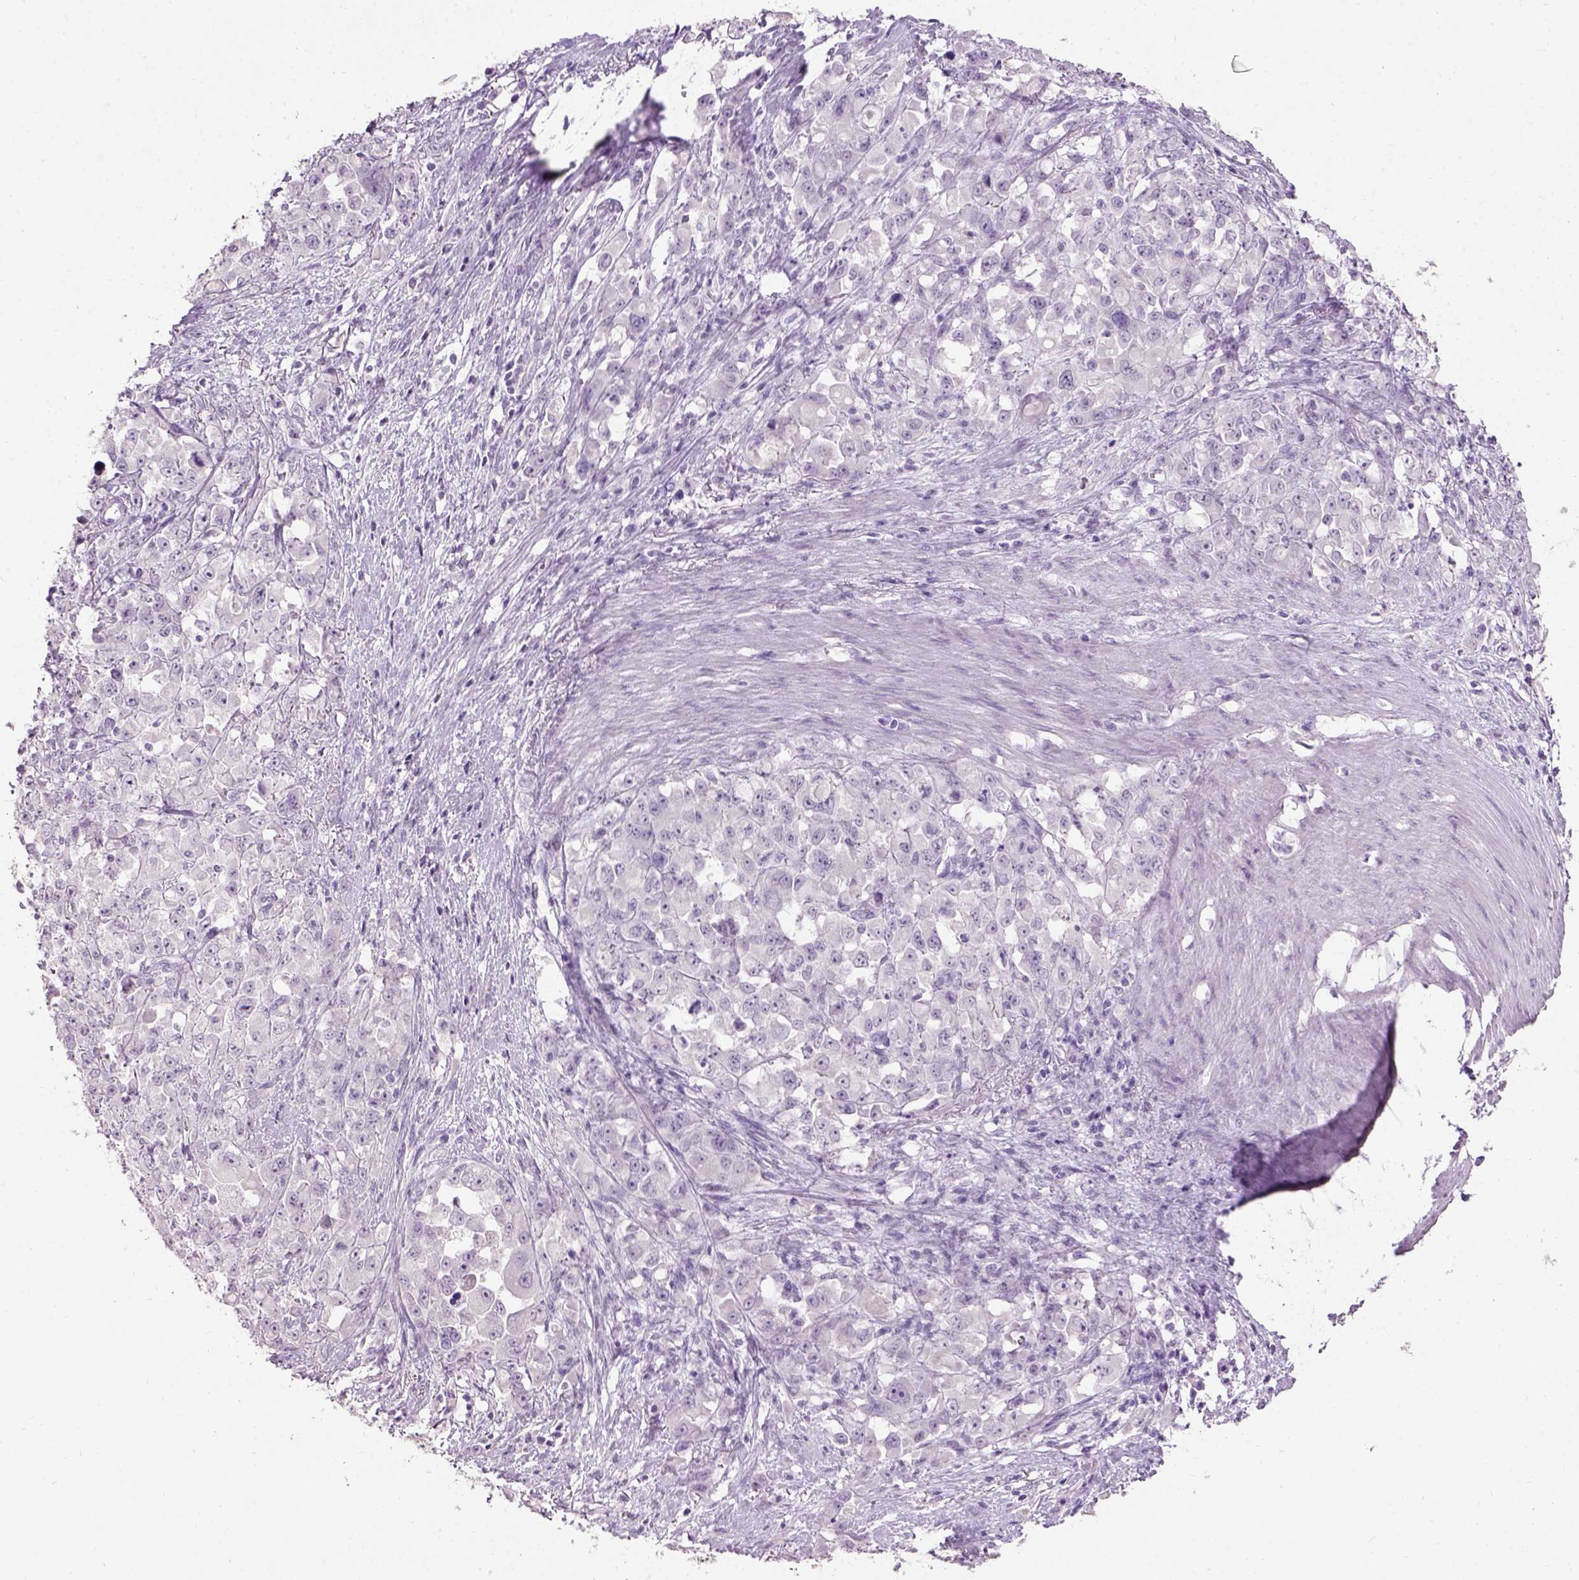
{"staining": {"intensity": "negative", "quantity": "none", "location": "none"}, "tissue": "stomach cancer", "cell_type": "Tumor cells", "image_type": "cancer", "snomed": [{"axis": "morphology", "description": "Adenocarcinoma, NOS"}, {"axis": "topography", "description": "Stomach"}], "caption": "Human adenocarcinoma (stomach) stained for a protein using IHC demonstrates no expression in tumor cells.", "gene": "GABRB2", "patient": {"sex": "female", "age": 76}}